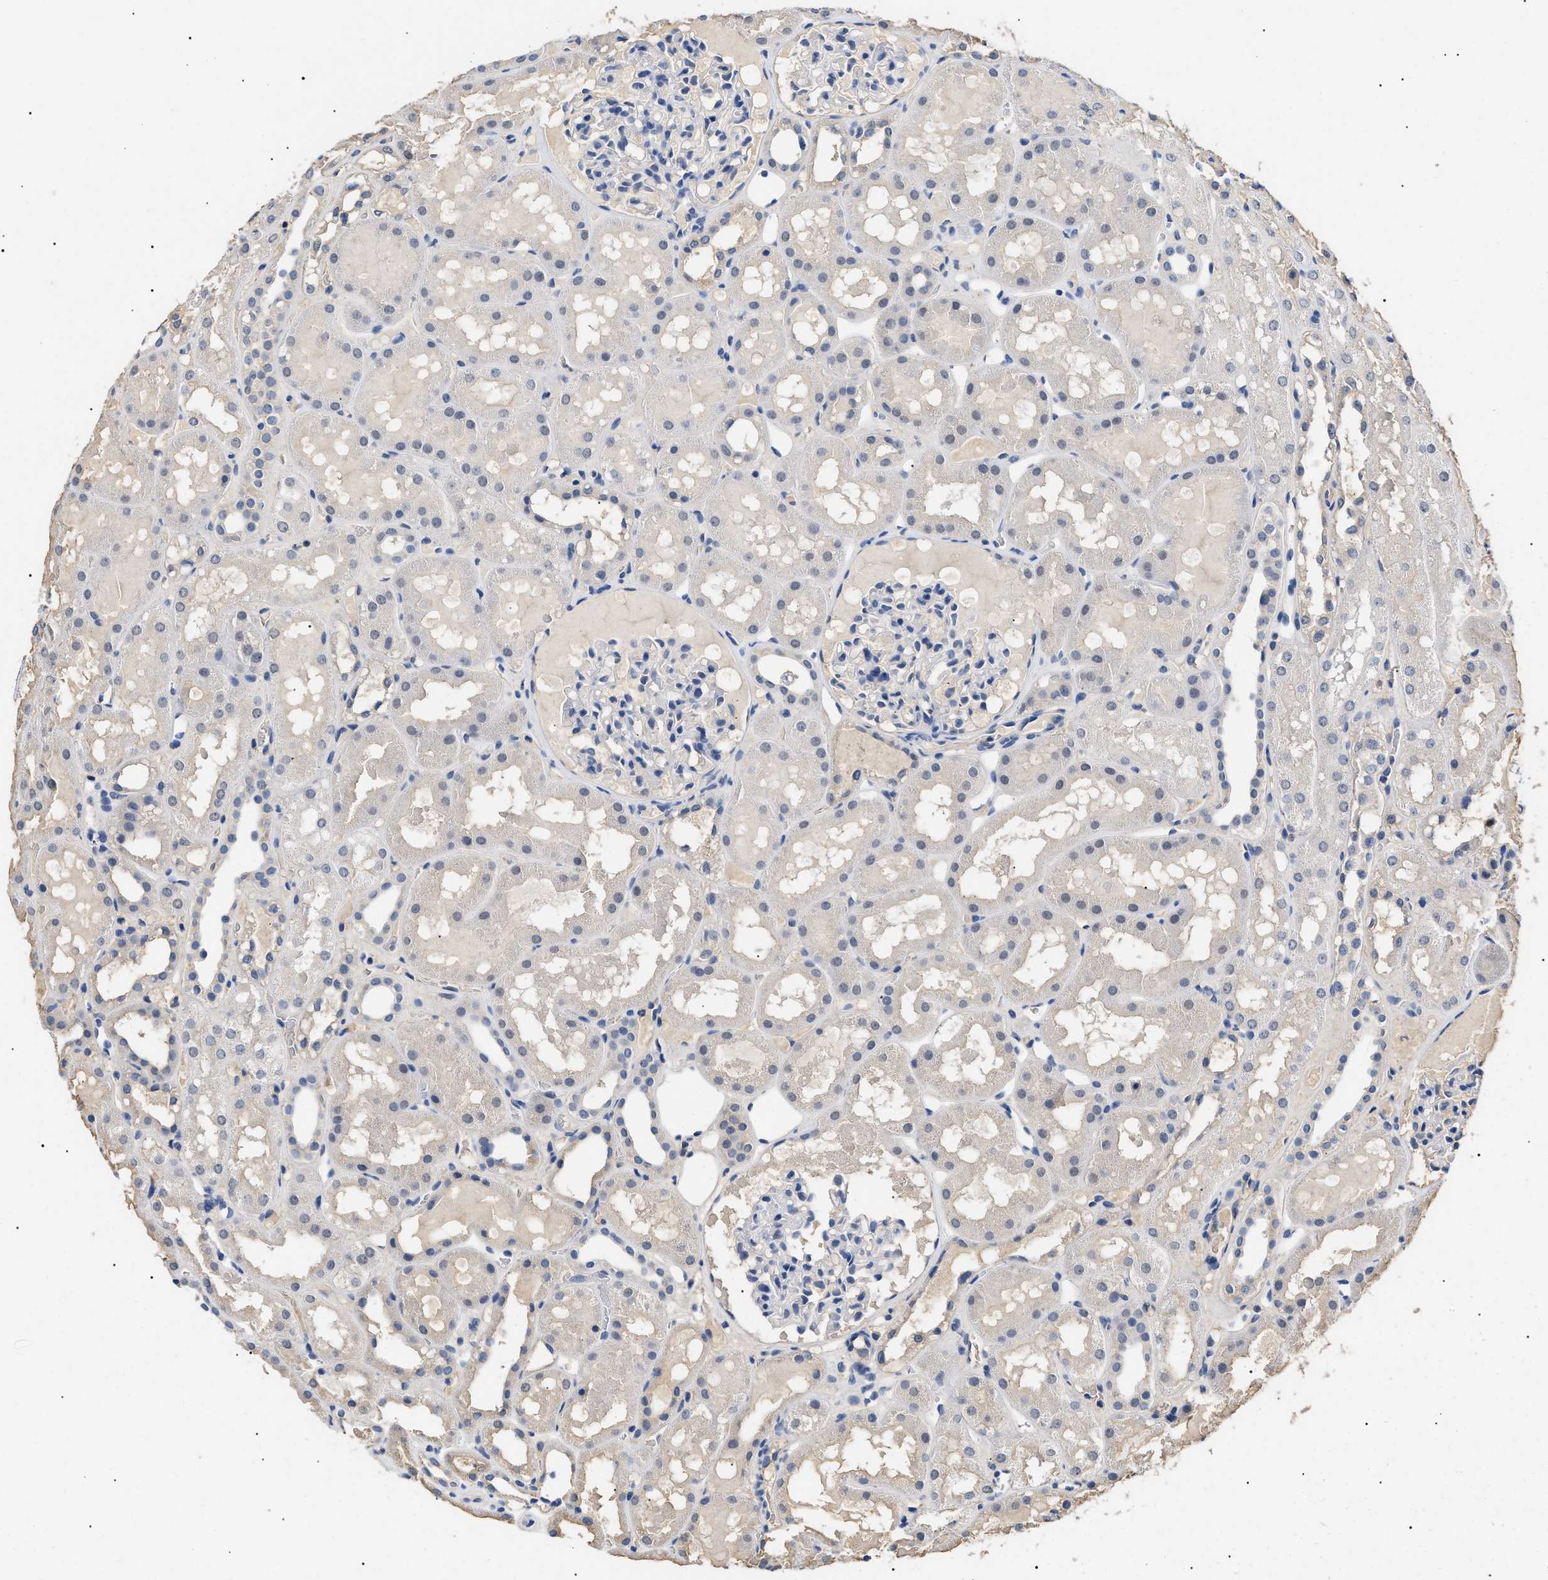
{"staining": {"intensity": "negative", "quantity": "none", "location": "none"}, "tissue": "kidney", "cell_type": "Cells in glomeruli", "image_type": "normal", "snomed": [{"axis": "morphology", "description": "Normal tissue, NOS"}, {"axis": "topography", "description": "Kidney"}, {"axis": "topography", "description": "Urinary bladder"}], "caption": "Protein analysis of unremarkable kidney shows no significant expression in cells in glomeruli. Brightfield microscopy of immunohistochemistry stained with DAB (brown) and hematoxylin (blue), captured at high magnification.", "gene": "PRRT2", "patient": {"sex": "male", "age": 16}}